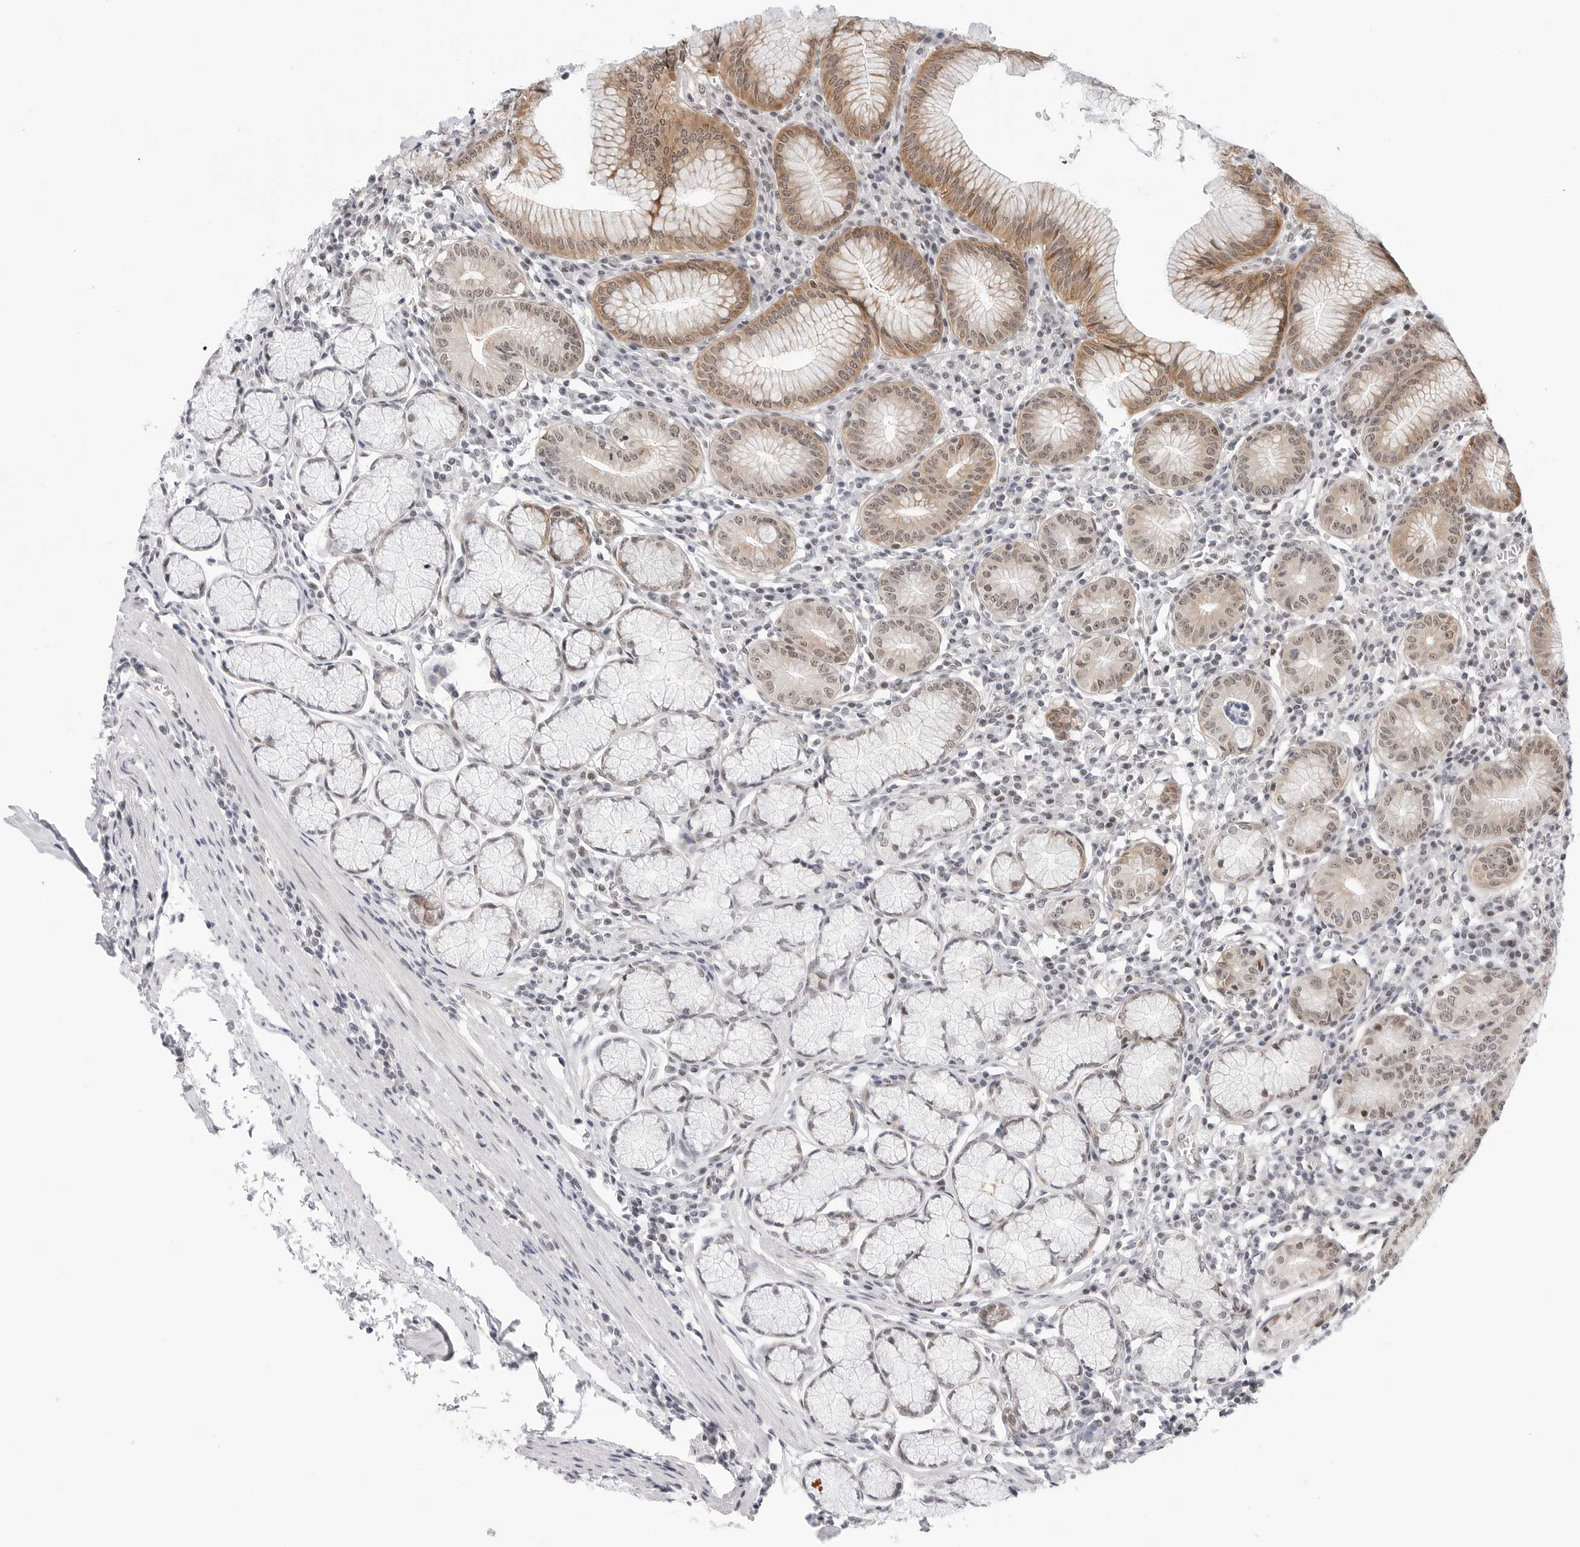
{"staining": {"intensity": "moderate", "quantity": "25%-75%", "location": "cytoplasmic/membranous,nuclear"}, "tissue": "stomach", "cell_type": "Glandular cells", "image_type": "normal", "snomed": [{"axis": "morphology", "description": "Normal tissue, NOS"}, {"axis": "topography", "description": "Stomach"}], "caption": "Immunohistochemical staining of unremarkable stomach demonstrates moderate cytoplasmic/membranous,nuclear protein staining in about 25%-75% of glandular cells. Using DAB (brown) and hematoxylin (blue) stains, captured at high magnification using brightfield microscopy.", "gene": "C1orf162", "patient": {"sex": "male", "age": 55}}